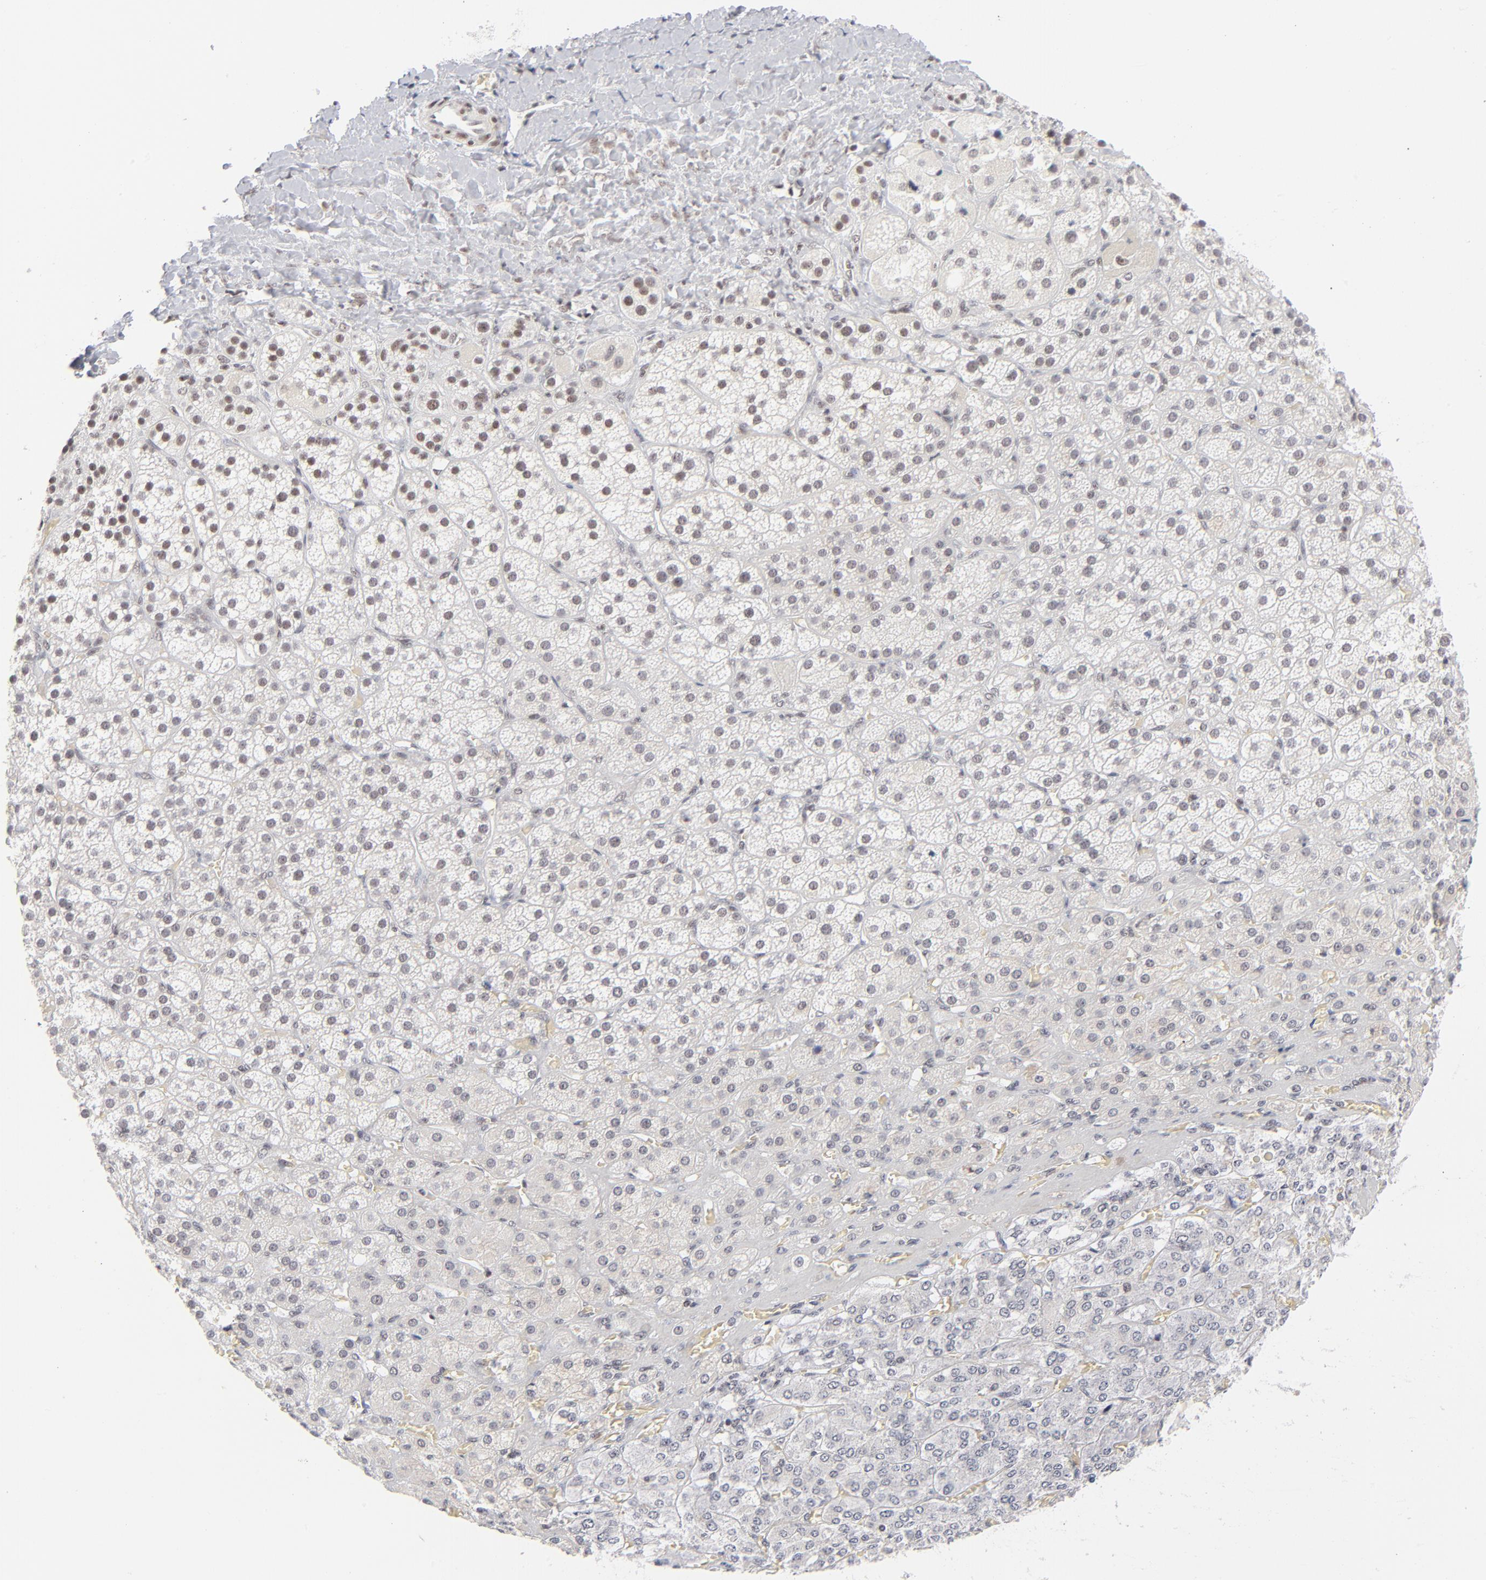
{"staining": {"intensity": "weak", "quantity": "25%-75%", "location": "nuclear"}, "tissue": "adrenal gland", "cell_type": "Glandular cells", "image_type": "normal", "snomed": [{"axis": "morphology", "description": "Normal tissue, NOS"}, {"axis": "topography", "description": "Adrenal gland"}], "caption": "Glandular cells reveal weak nuclear positivity in approximately 25%-75% of cells in unremarkable adrenal gland.", "gene": "ZNF143", "patient": {"sex": "female", "age": 71}}